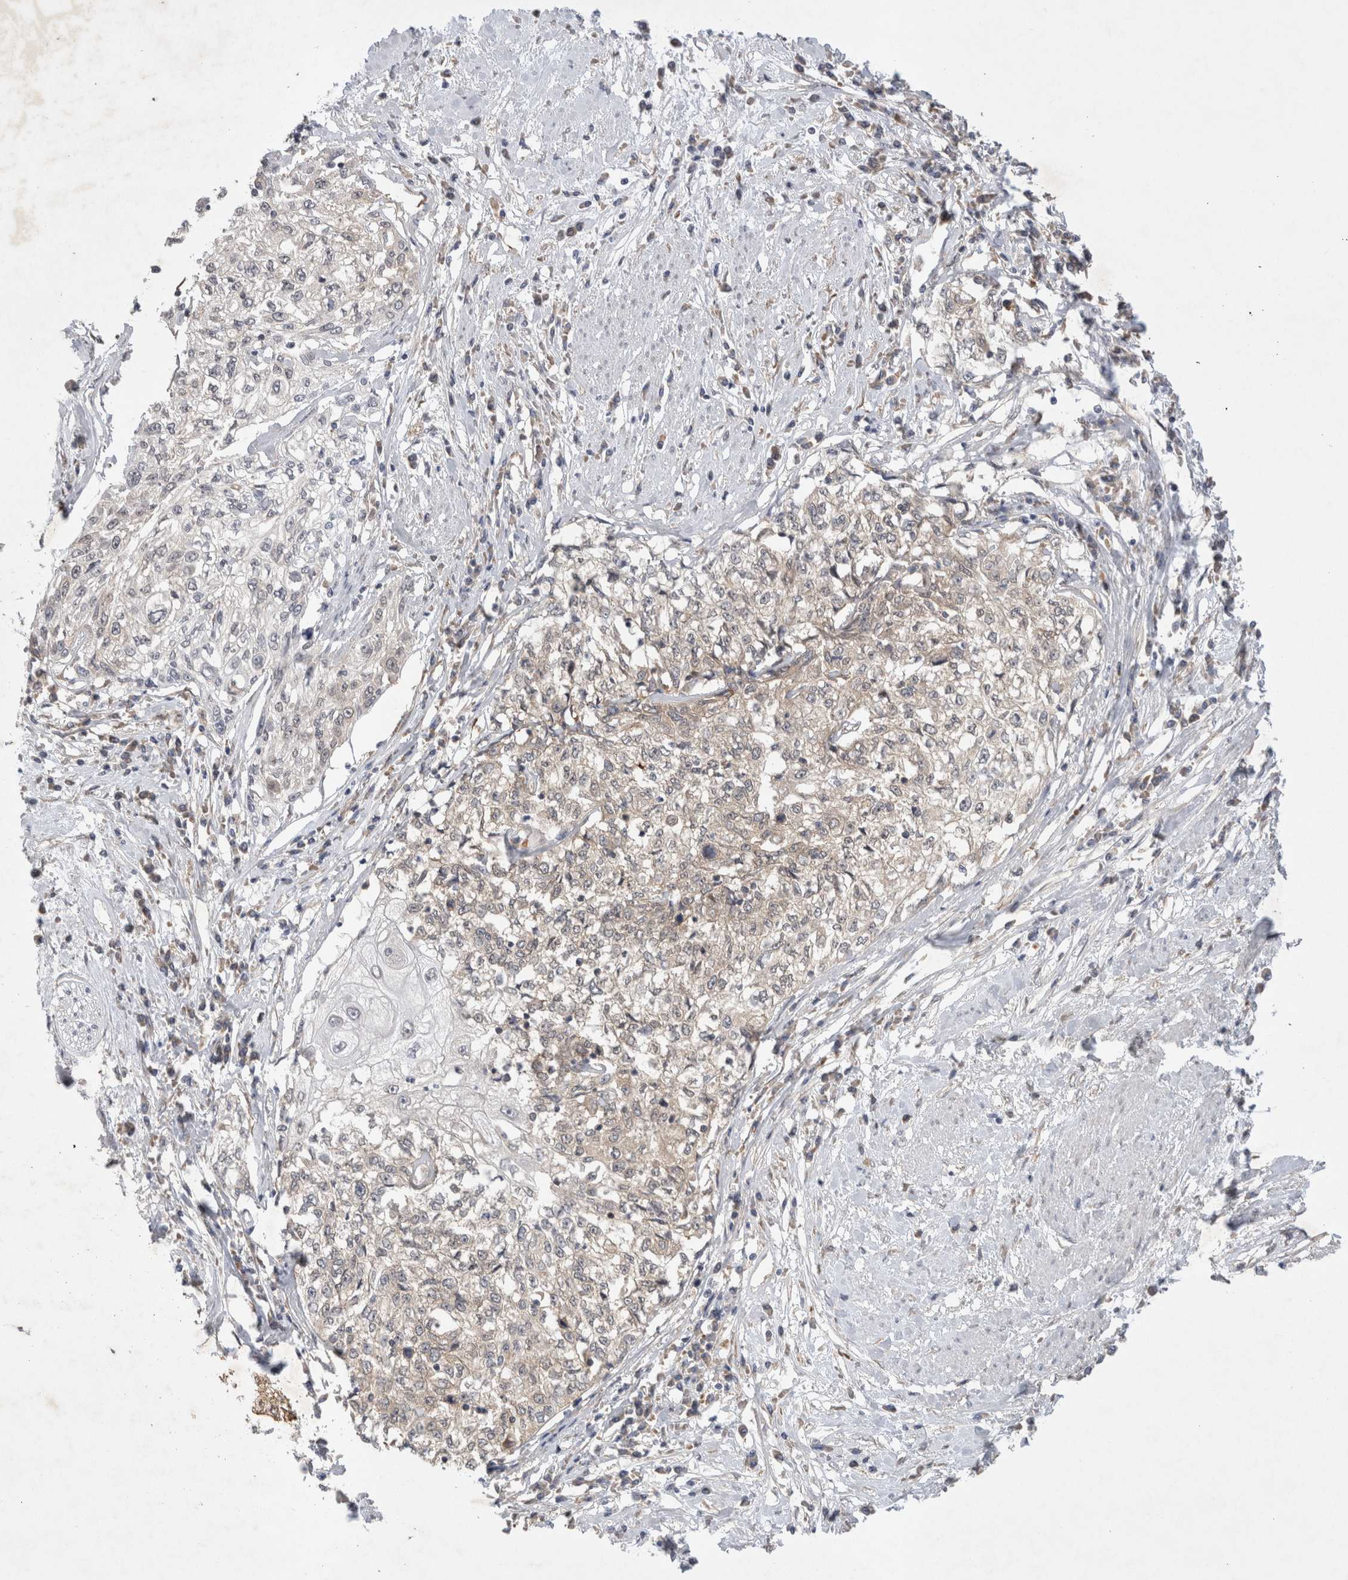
{"staining": {"intensity": "negative", "quantity": "none", "location": "none"}, "tissue": "cervical cancer", "cell_type": "Tumor cells", "image_type": "cancer", "snomed": [{"axis": "morphology", "description": "Squamous cell carcinoma, NOS"}, {"axis": "topography", "description": "Cervix"}], "caption": "Immunohistochemistry photomicrograph of human cervical squamous cell carcinoma stained for a protein (brown), which shows no staining in tumor cells. (DAB (3,3'-diaminobenzidine) immunohistochemistry (IHC) visualized using brightfield microscopy, high magnification).", "gene": "EIF3E", "patient": {"sex": "female", "age": 57}}